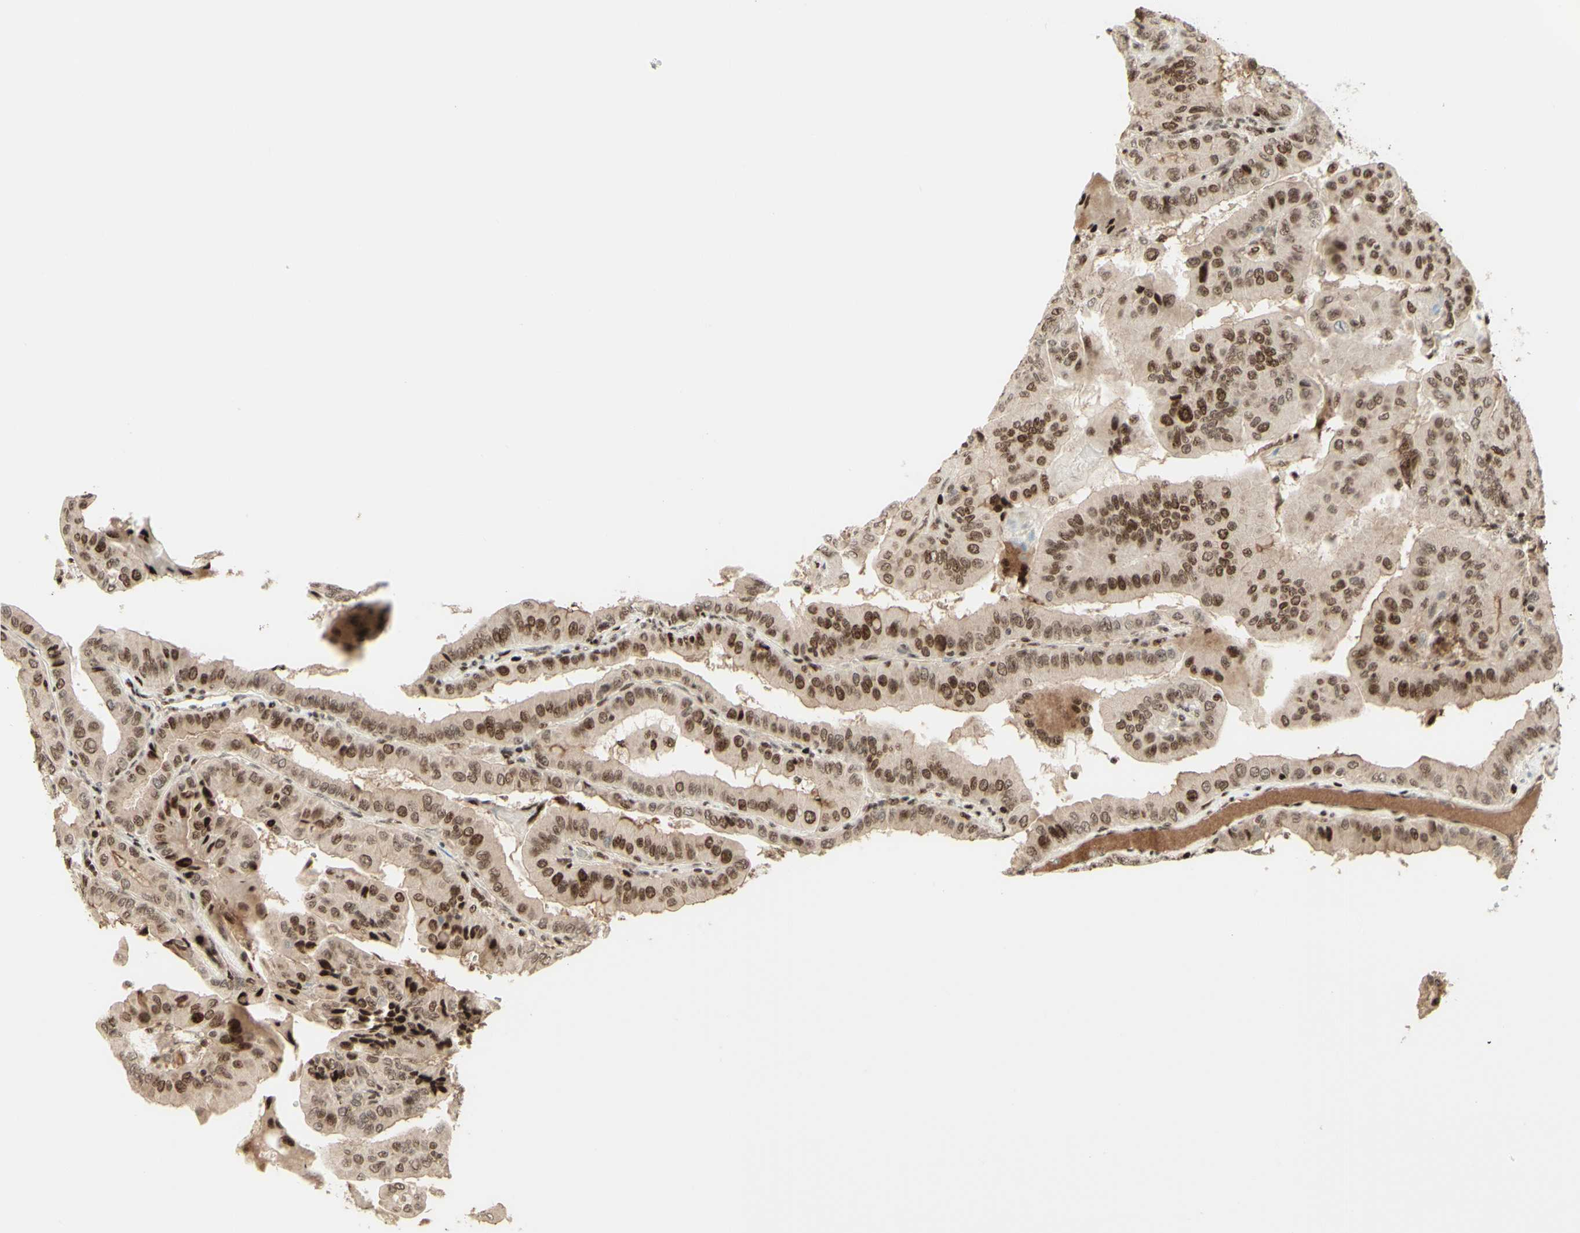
{"staining": {"intensity": "moderate", "quantity": ">75%", "location": "cytoplasmic/membranous,nuclear"}, "tissue": "thyroid cancer", "cell_type": "Tumor cells", "image_type": "cancer", "snomed": [{"axis": "morphology", "description": "Papillary adenocarcinoma, NOS"}, {"axis": "topography", "description": "Thyroid gland"}], "caption": "Thyroid papillary adenocarcinoma stained for a protein (brown) shows moderate cytoplasmic/membranous and nuclear positive expression in approximately >75% of tumor cells.", "gene": "CDKL5", "patient": {"sex": "male", "age": 33}}